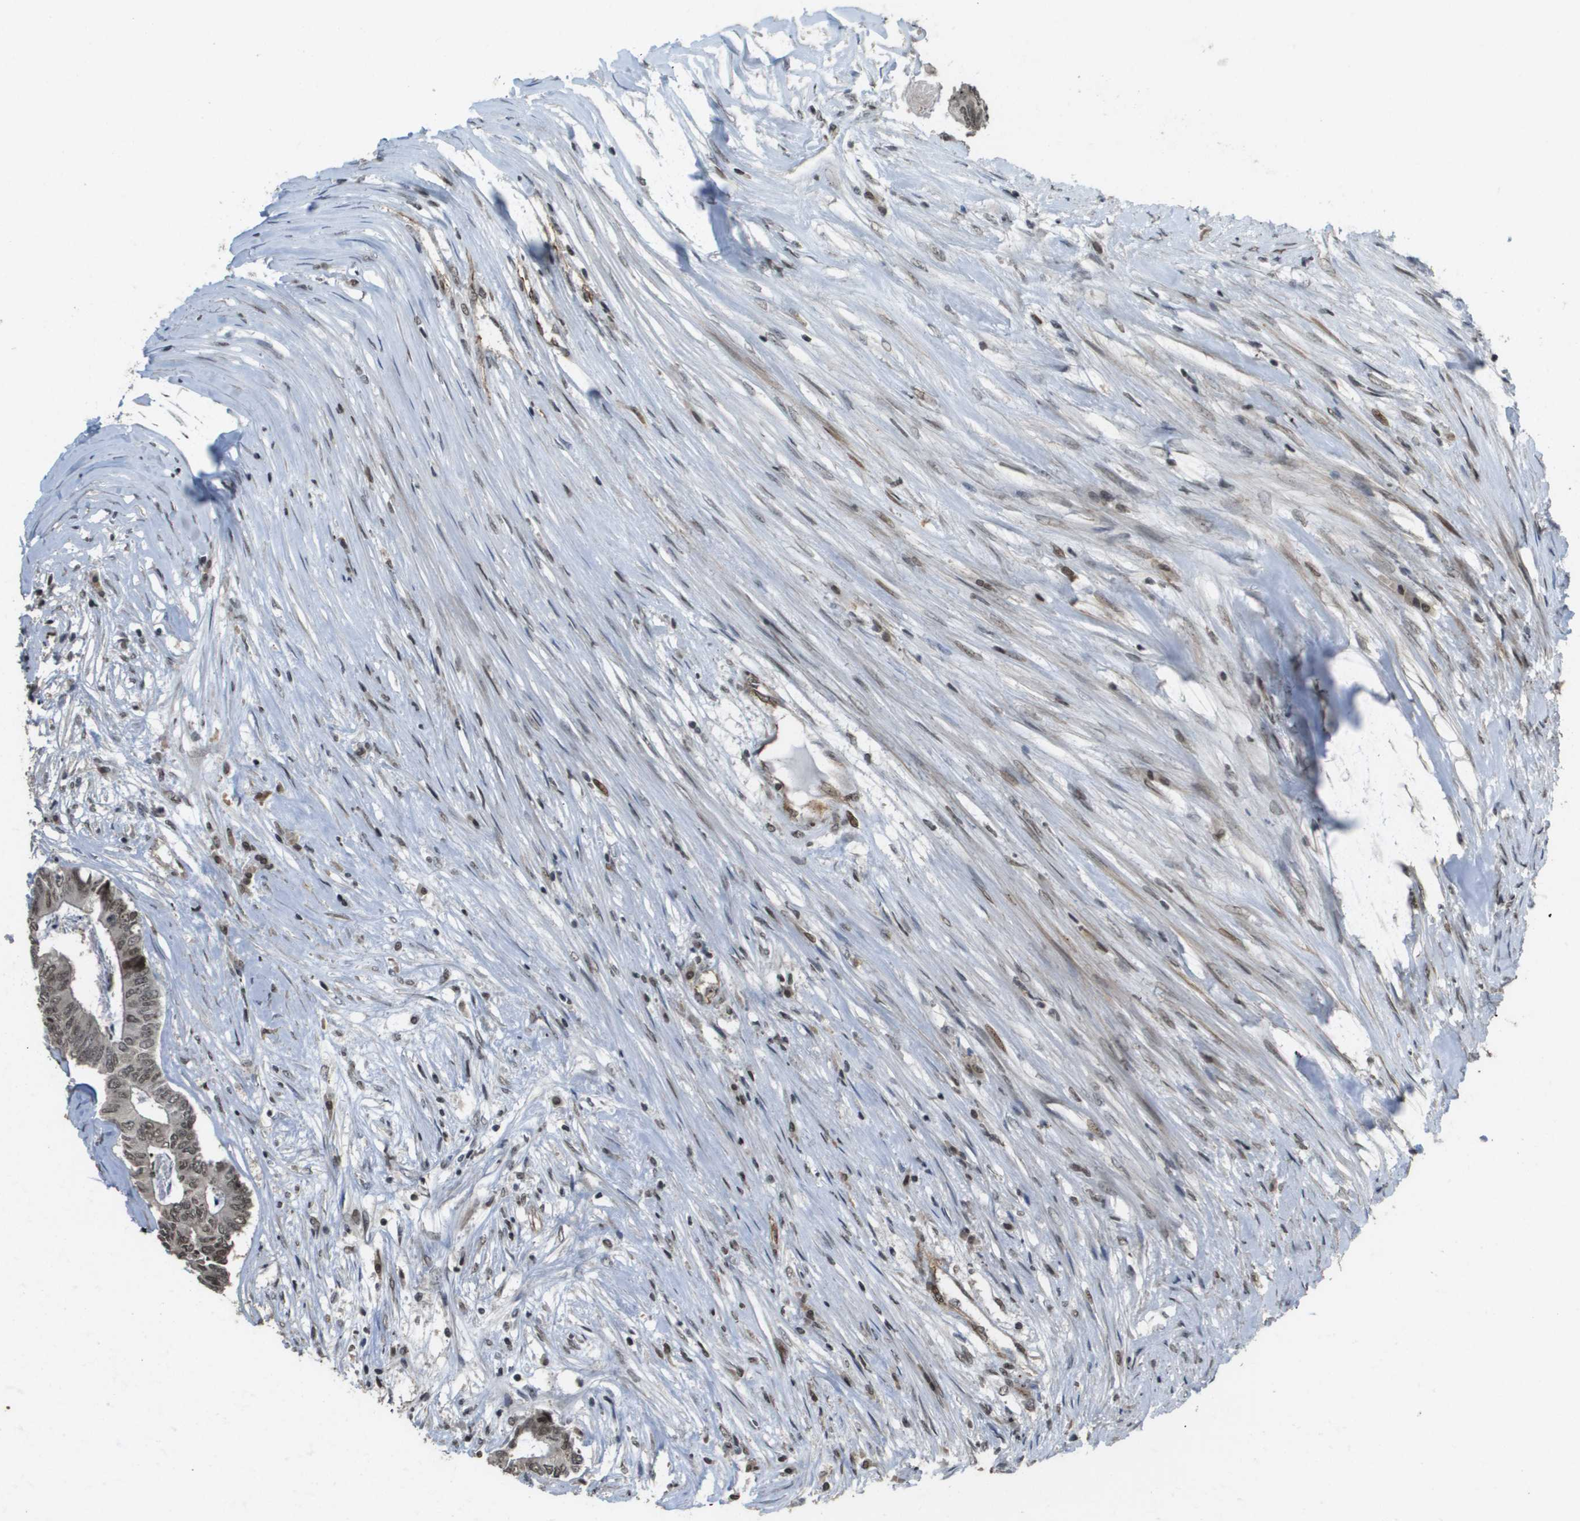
{"staining": {"intensity": "weak", "quantity": ">75%", "location": "nuclear"}, "tissue": "colorectal cancer", "cell_type": "Tumor cells", "image_type": "cancer", "snomed": [{"axis": "morphology", "description": "Adenocarcinoma, NOS"}, {"axis": "topography", "description": "Rectum"}], "caption": "Immunohistochemical staining of human adenocarcinoma (colorectal) reveals low levels of weak nuclear positivity in about >75% of tumor cells. The protein of interest is stained brown, and the nuclei are stained in blue (DAB (3,3'-diaminobenzidine) IHC with brightfield microscopy, high magnification).", "gene": "KAT5", "patient": {"sex": "male", "age": 63}}